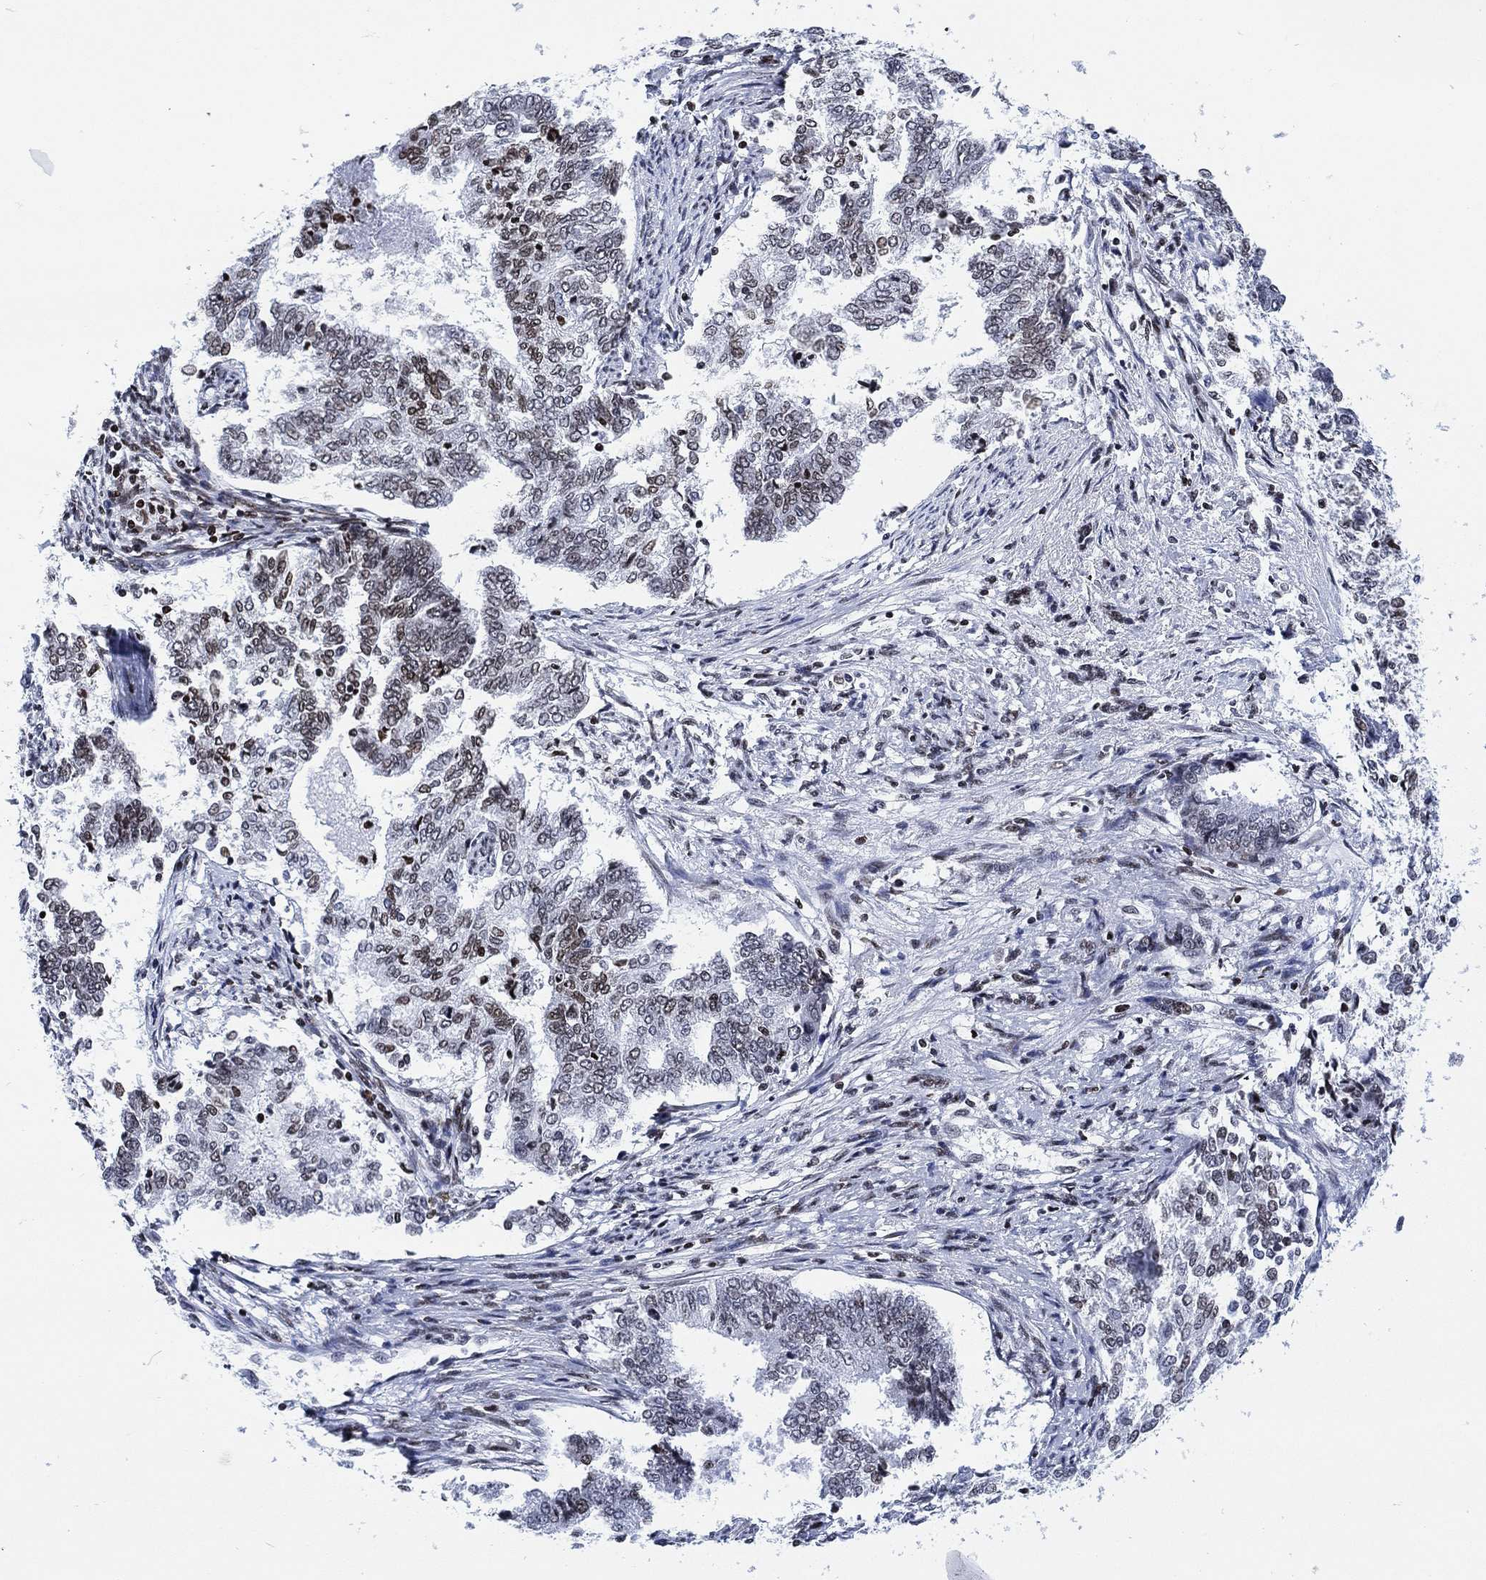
{"staining": {"intensity": "moderate", "quantity": "25%-75%", "location": "nuclear"}, "tissue": "endometrial cancer", "cell_type": "Tumor cells", "image_type": "cancer", "snomed": [{"axis": "morphology", "description": "Adenocarcinoma, NOS"}, {"axis": "topography", "description": "Endometrium"}], "caption": "The micrograph displays staining of endometrial cancer (adenocarcinoma), revealing moderate nuclear protein staining (brown color) within tumor cells.", "gene": "H1-10", "patient": {"sex": "female", "age": 65}}